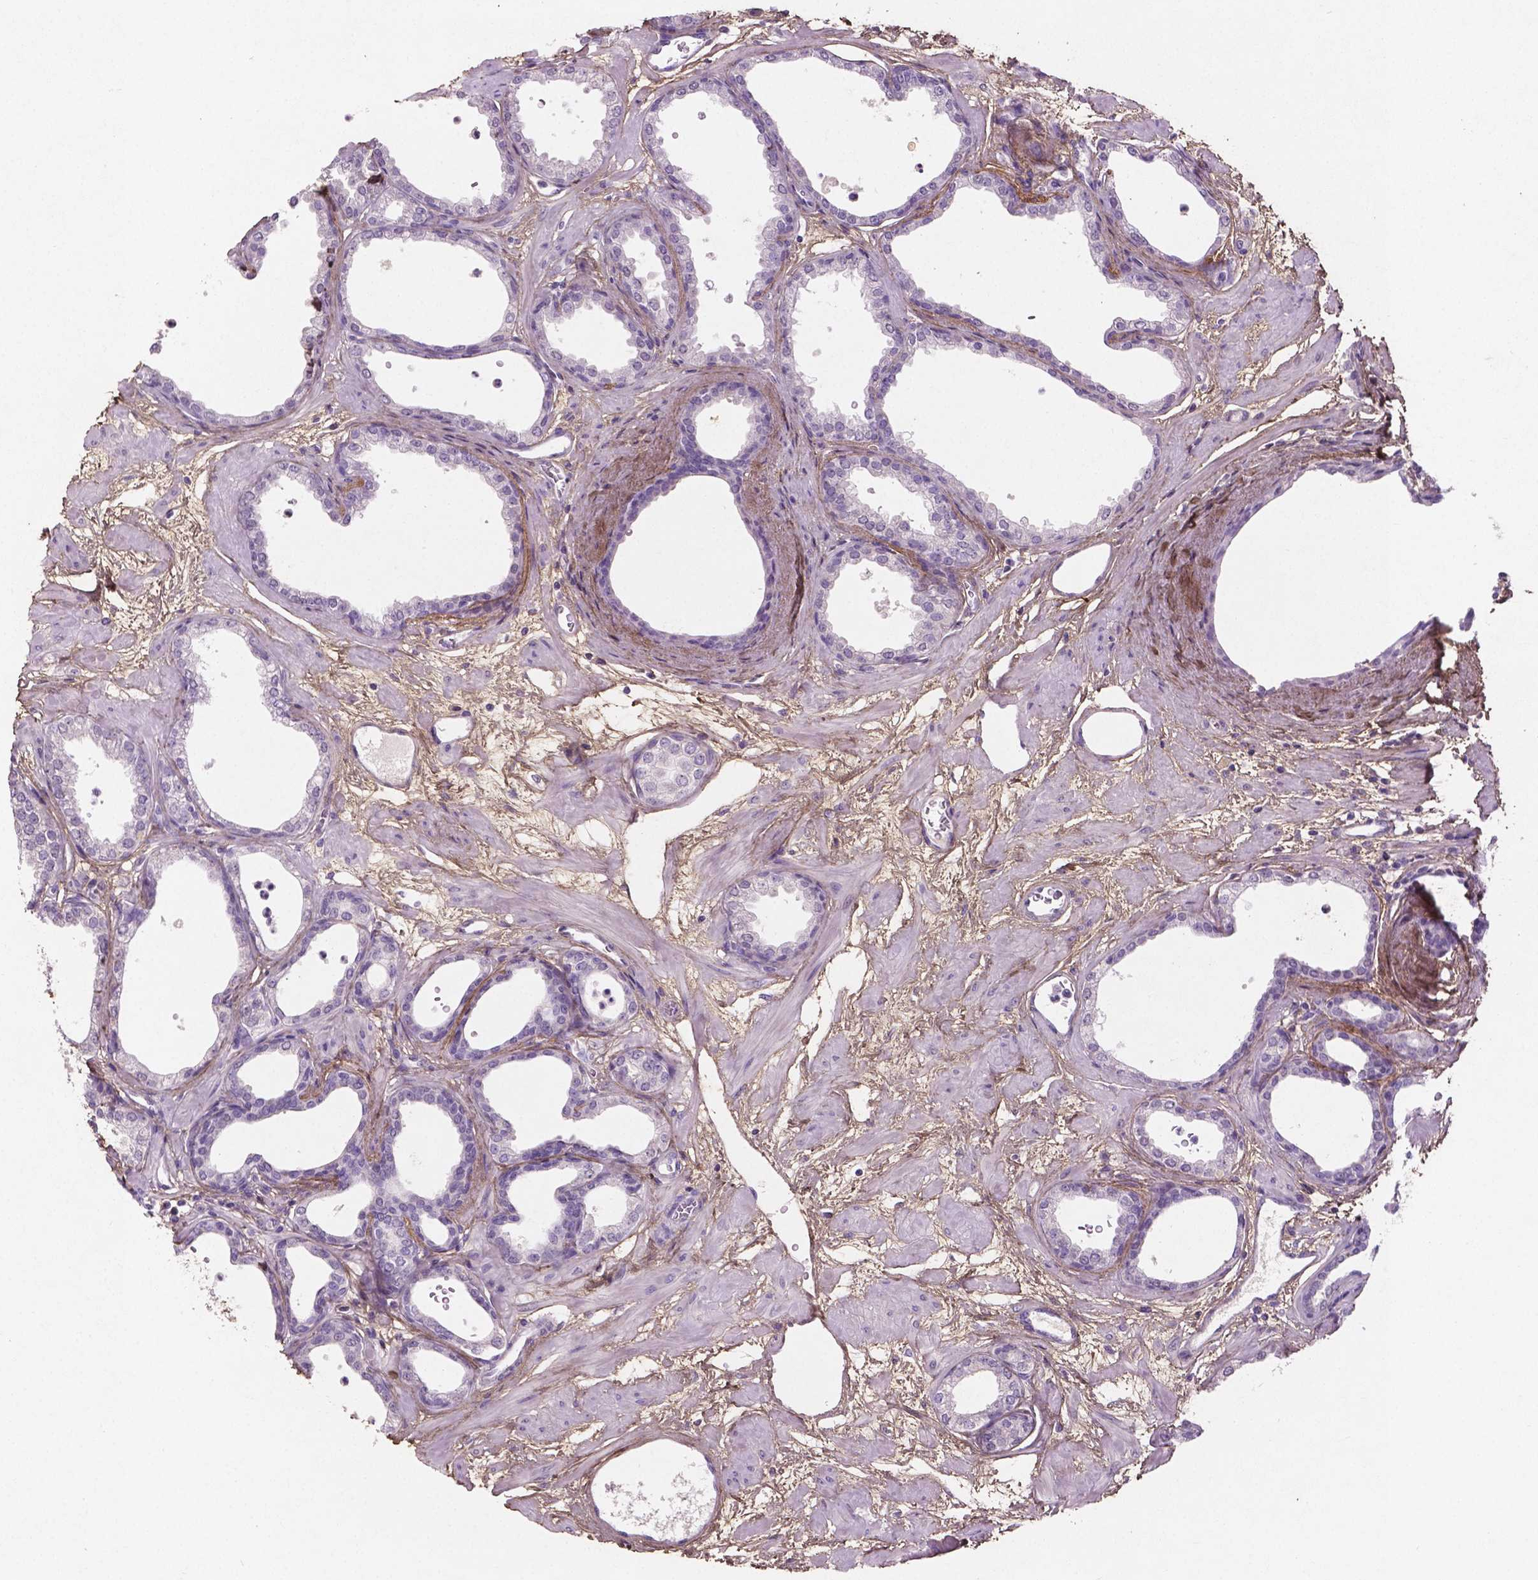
{"staining": {"intensity": "negative", "quantity": "none", "location": "none"}, "tissue": "prostate", "cell_type": "Glandular cells", "image_type": "normal", "snomed": [{"axis": "morphology", "description": "Normal tissue, NOS"}, {"axis": "topography", "description": "Prostate"}], "caption": "High power microscopy image of an immunohistochemistry (IHC) histopathology image of unremarkable prostate, revealing no significant positivity in glandular cells.", "gene": "DLG2", "patient": {"sex": "male", "age": 37}}